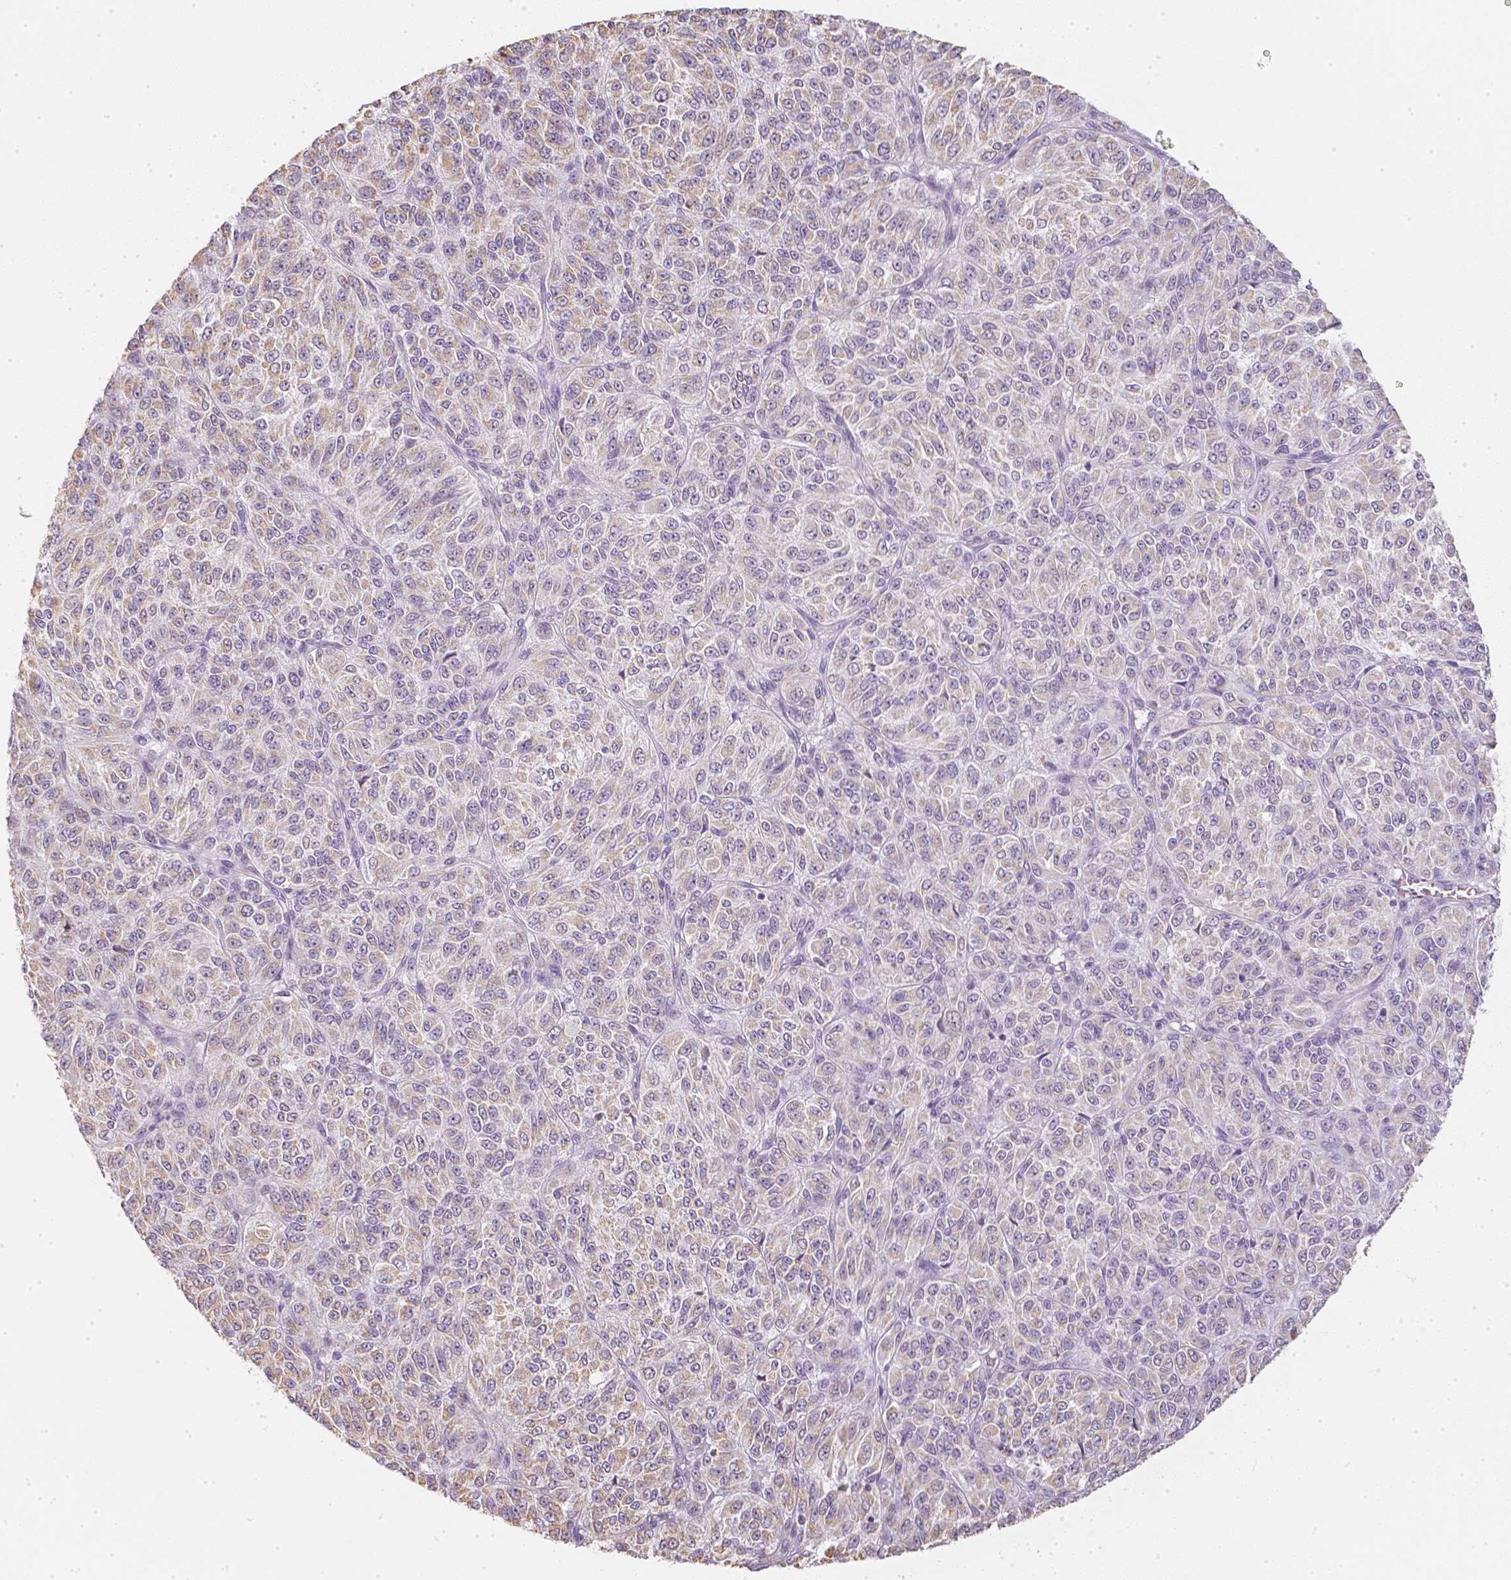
{"staining": {"intensity": "weak", "quantity": ">75%", "location": "cytoplasmic/membranous"}, "tissue": "melanoma", "cell_type": "Tumor cells", "image_type": "cancer", "snomed": [{"axis": "morphology", "description": "Malignant melanoma, Metastatic site"}, {"axis": "topography", "description": "Brain"}], "caption": "Malignant melanoma (metastatic site) was stained to show a protein in brown. There is low levels of weak cytoplasmic/membranous expression in approximately >75% of tumor cells. (DAB (3,3'-diaminobenzidine) IHC, brown staining for protein, blue staining for nuclei).", "gene": "NVL", "patient": {"sex": "female", "age": 56}}